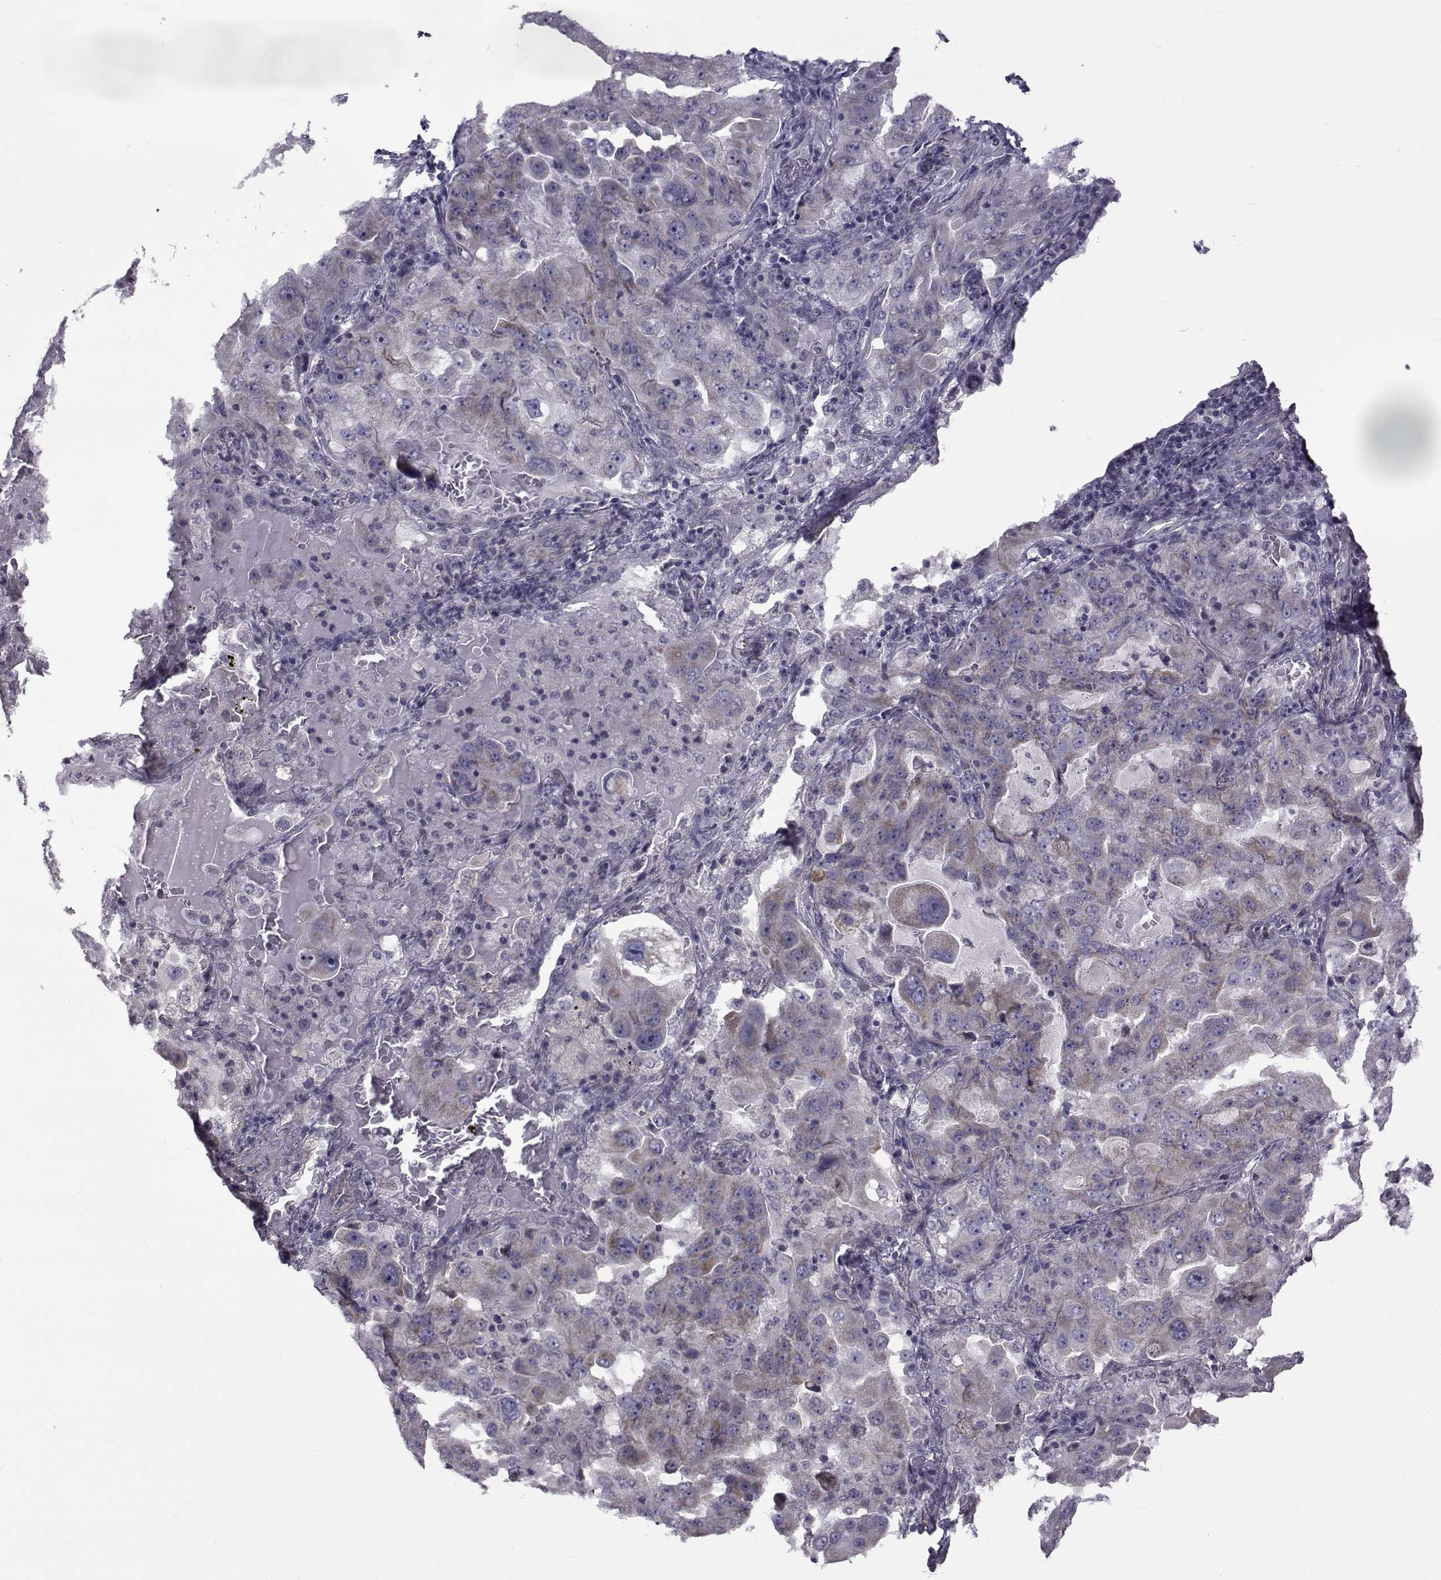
{"staining": {"intensity": "negative", "quantity": "none", "location": "none"}, "tissue": "lung cancer", "cell_type": "Tumor cells", "image_type": "cancer", "snomed": [{"axis": "morphology", "description": "Adenocarcinoma, NOS"}, {"axis": "topography", "description": "Lung"}], "caption": "Immunohistochemical staining of human adenocarcinoma (lung) displays no significant positivity in tumor cells.", "gene": "CFAP74", "patient": {"sex": "female", "age": 61}}